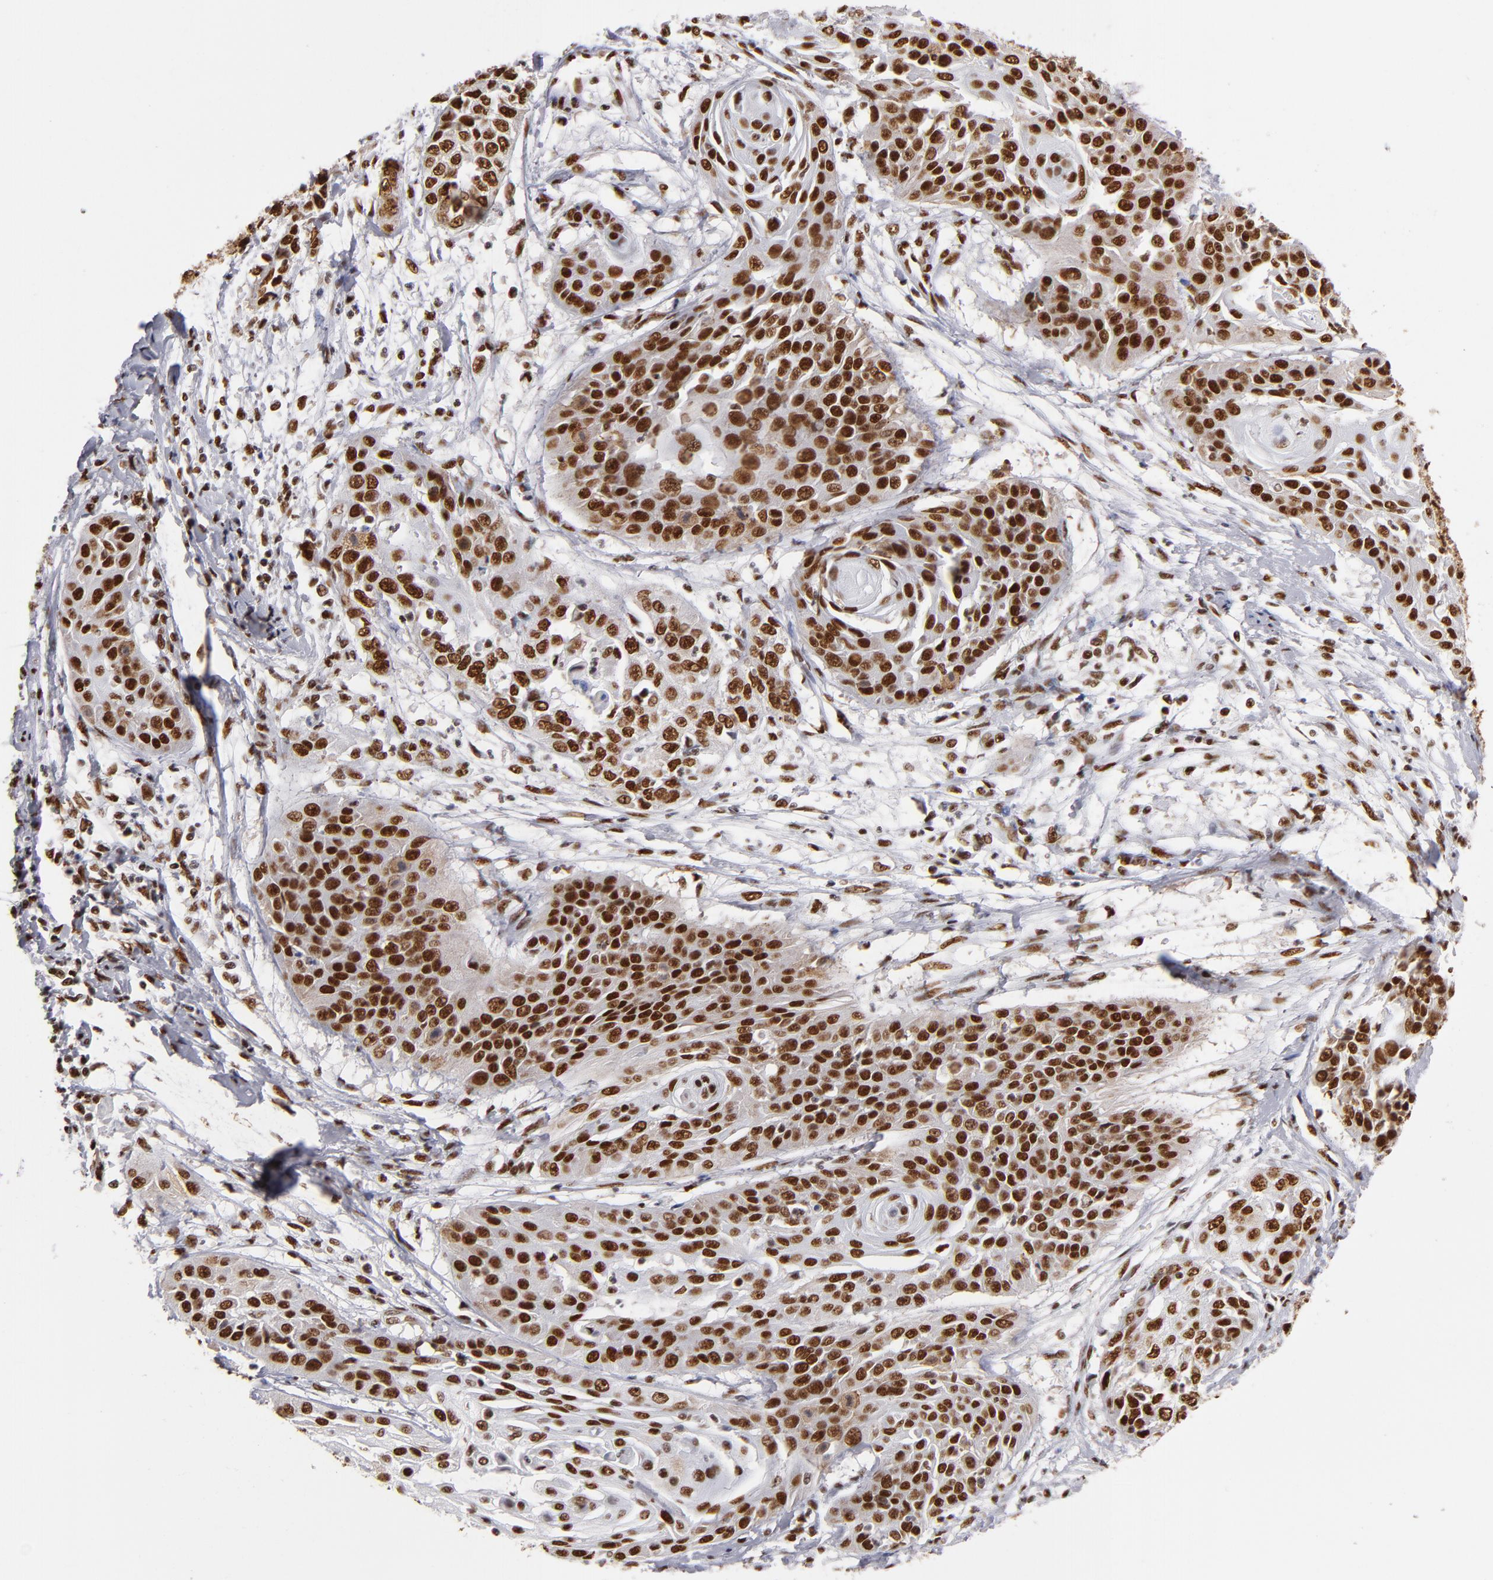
{"staining": {"intensity": "strong", "quantity": ">75%", "location": "nuclear"}, "tissue": "cervical cancer", "cell_type": "Tumor cells", "image_type": "cancer", "snomed": [{"axis": "morphology", "description": "Squamous cell carcinoma, NOS"}, {"axis": "topography", "description": "Cervix"}], "caption": "Cervical cancer (squamous cell carcinoma) stained with a protein marker reveals strong staining in tumor cells.", "gene": "MRE11", "patient": {"sex": "female", "age": 64}}